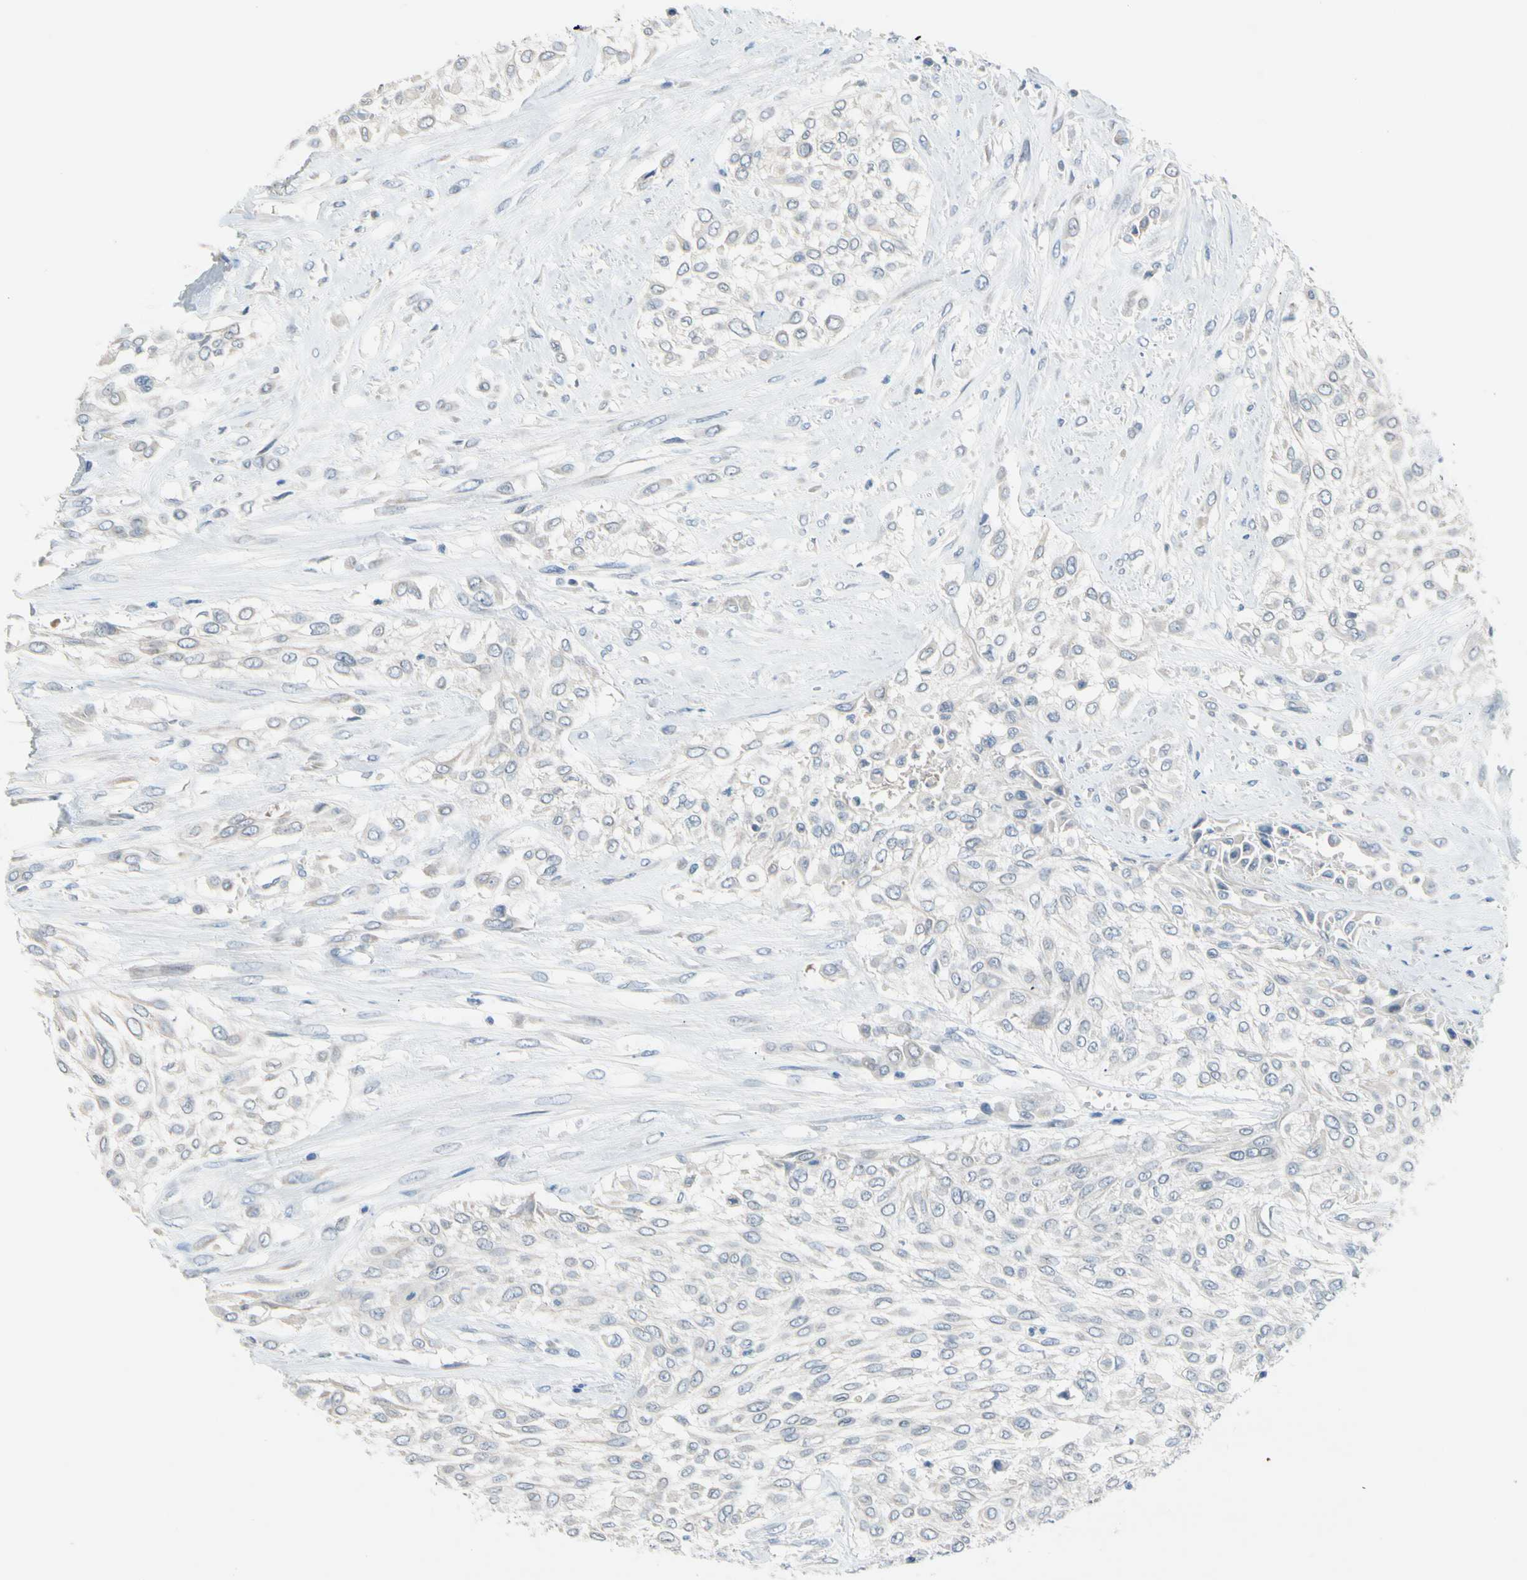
{"staining": {"intensity": "negative", "quantity": "none", "location": "none"}, "tissue": "urothelial cancer", "cell_type": "Tumor cells", "image_type": "cancer", "snomed": [{"axis": "morphology", "description": "Urothelial carcinoma, High grade"}, {"axis": "topography", "description": "Urinary bladder"}], "caption": "Human urothelial carcinoma (high-grade) stained for a protein using IHC reveals no expression in tumor cells.", "gene": "CNDP1", "patient": {"sex": "male", "age": 57}}